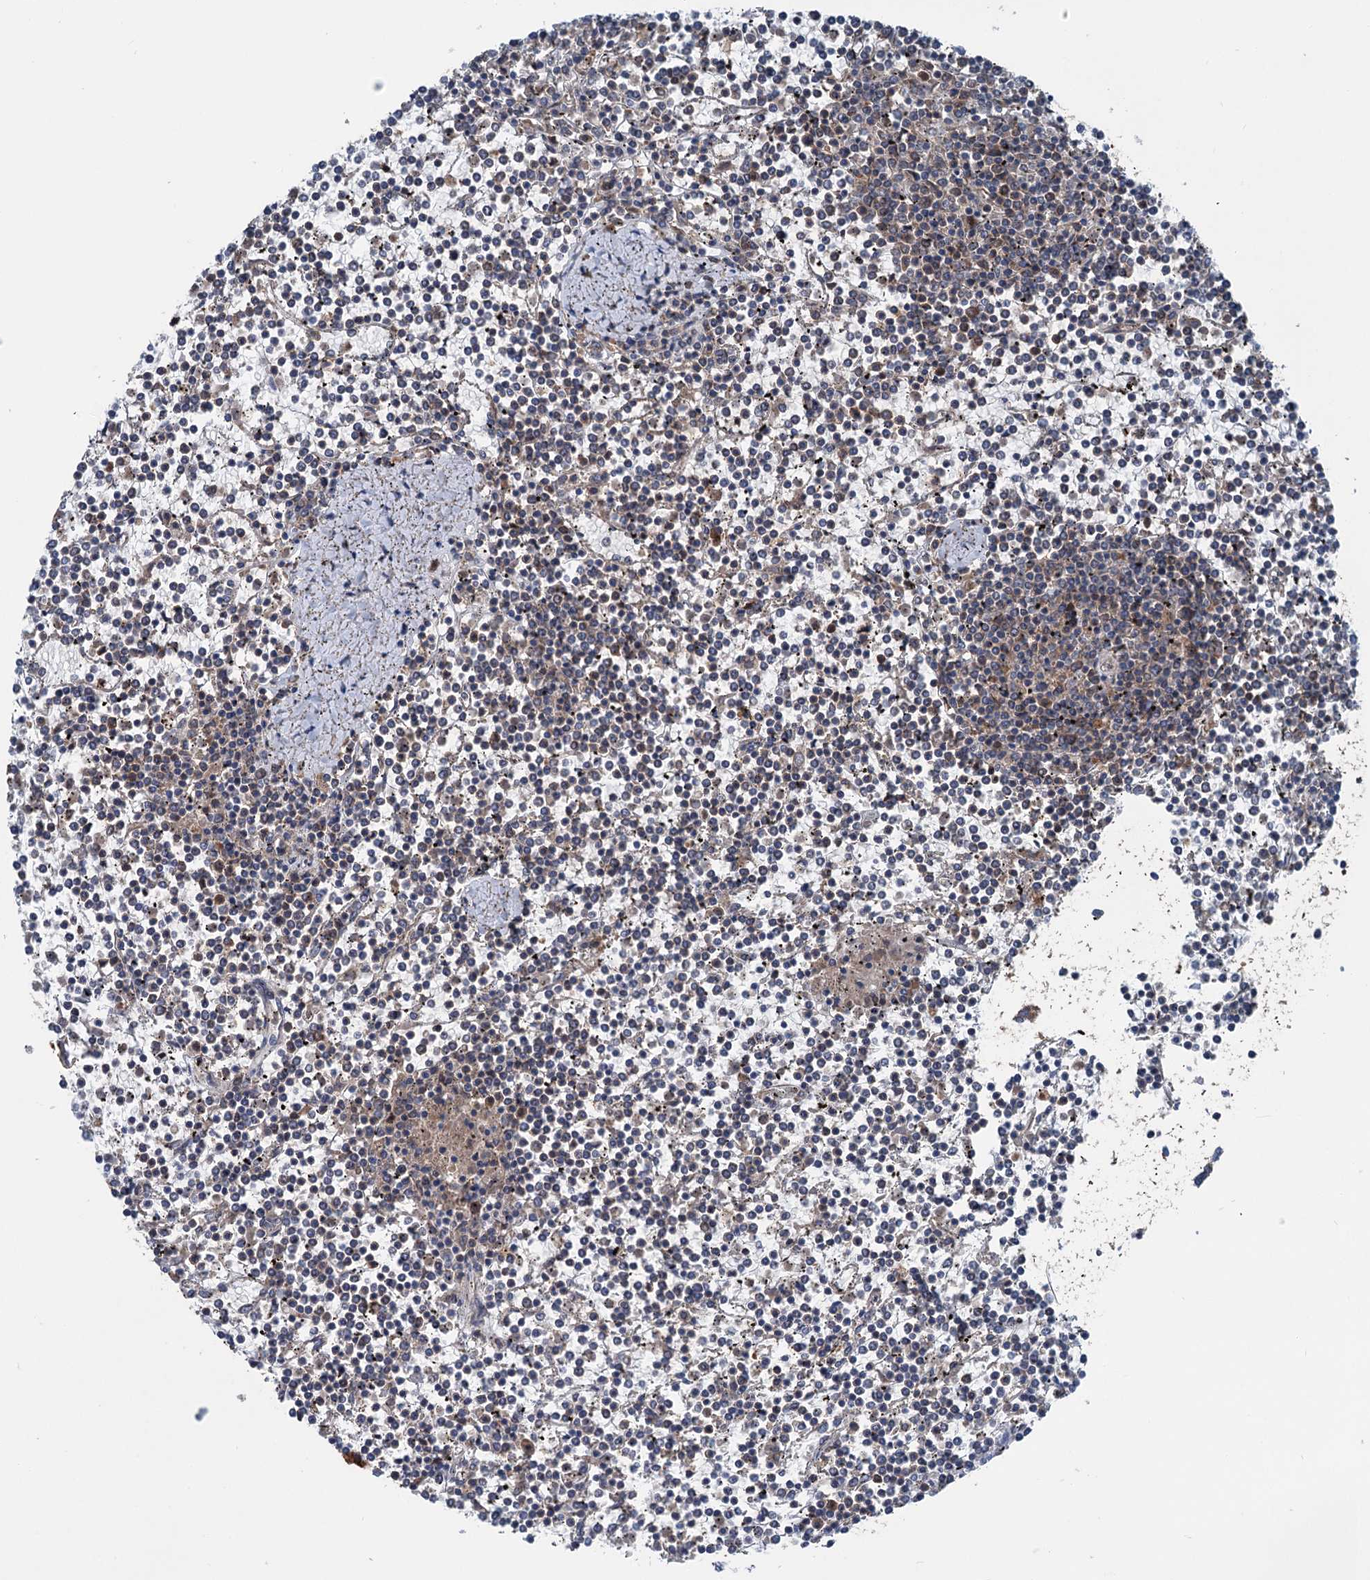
{"staining": {"intensity": "negative", "quantity": "none", "location": "none"}, "tissue": "lymphoma", "cell_type": "Tumor cells", "image_type": "cancer", "snomed": [{"axis": "morphology", "description": "Malignant lymphoma, non-Hodgkin's type, Low grade"}, {"axis": "topography", "description": "Spleen"}], "caption": "Immunohistochemistry (IHC) of lymphoma reveals no staining in tumor cells.", "gene": "CALCOCO1", "patient": {"sex": "female", "age": 19}}